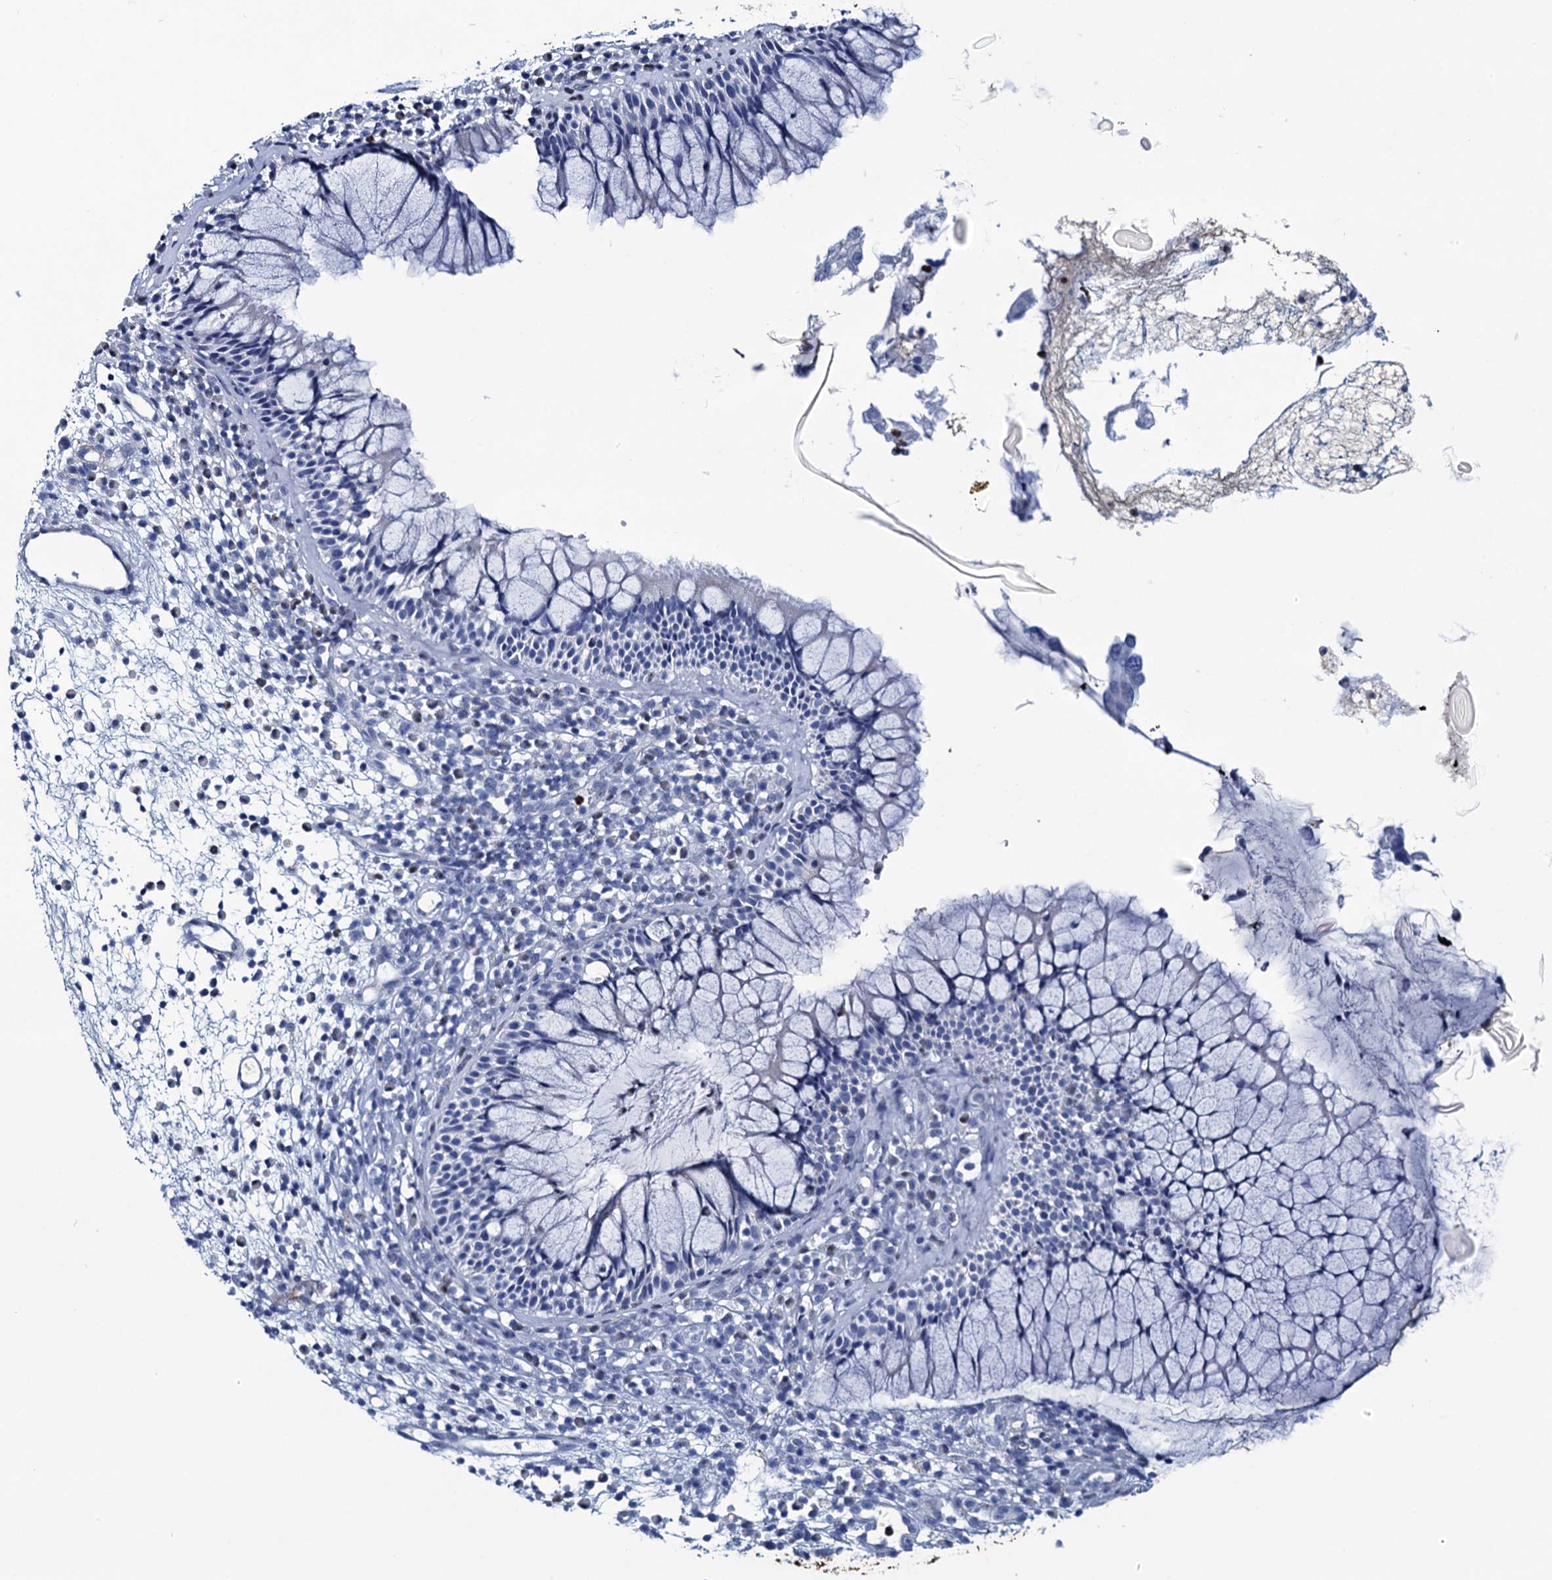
{"staining": {"intensity": "negative", "quantity": "none", "location": "none"}, "tissue": "nasopharynx", "cell_type": "Respiratory epithelial cells", "image_type": "normal", "snomed": [{"axis": "morphology", "description": "Normal tissue, NOS"}, {"axis": "morphology", "description": "Inflammation, NOS"}, {"axis": "topography", "description": "Nasopharynx"}], "caption": "Protein analysis of normal nasopharynx shows no significant staining in respiratory epithelial cells. Nuclei are stained in blue.", "gene": "RHCG", "patient": {"sex": "male", "age": 70}}